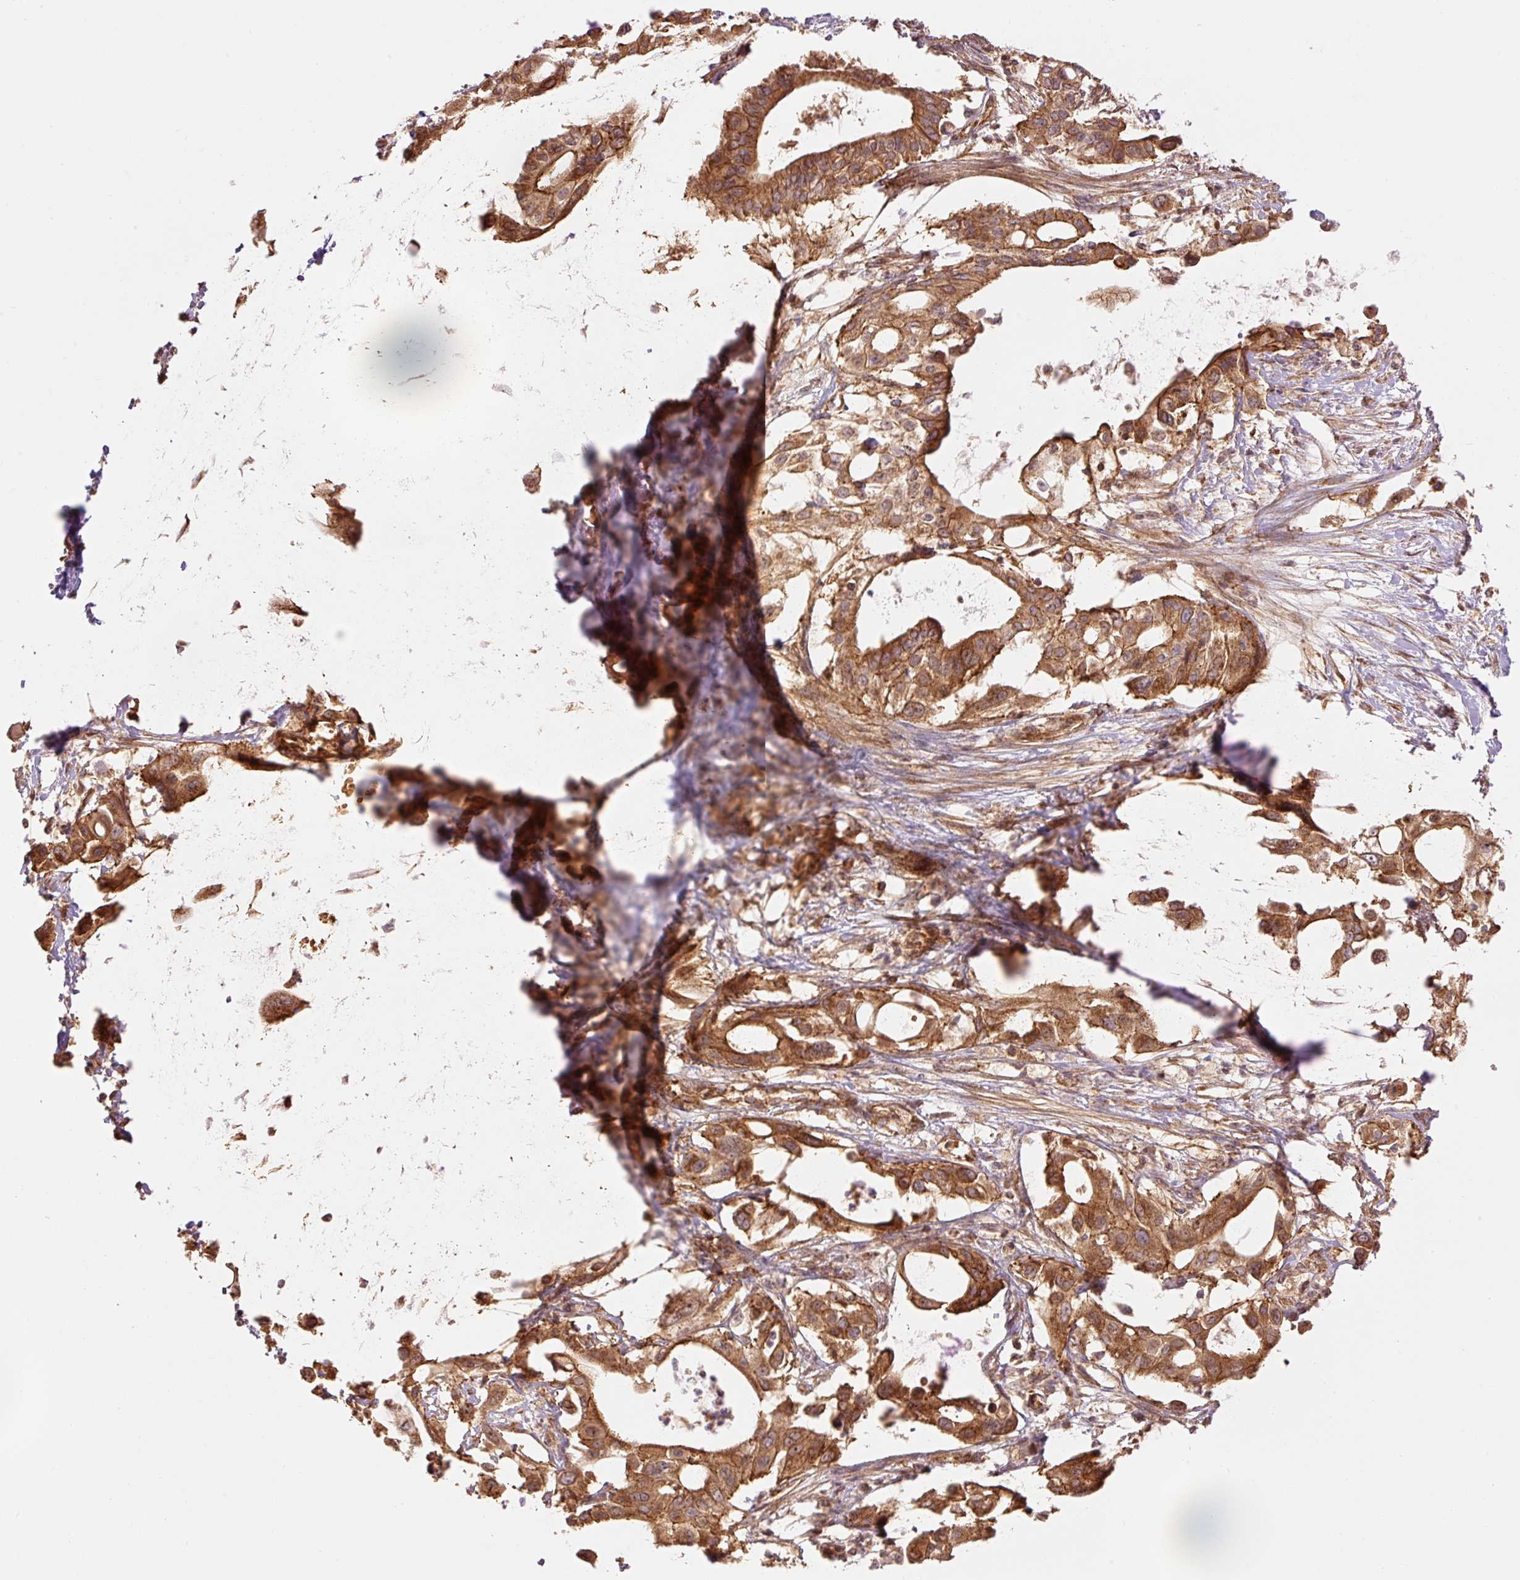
{"staining": {"intensity": "strong", "quantity": ">75%", "location": "cytoplasmic/membranous"}, "tissue": "pancreatic cancer", "cell_type": "Tumor cells", "image_type": "cancer", "snomed": [{"axis": "morphology", "description": "Adenocarcinoma, NOS"}, {"axis": "topography", "description": "Pancreas"}], "caption": "A brown stain labels strong cytoplasmic/membranous staining of a protein in pancreatic cancer (adenocarcinoma) tumor cells.", "gene": "ADCY4", "patient": {"sex": "female", "age": 68}}